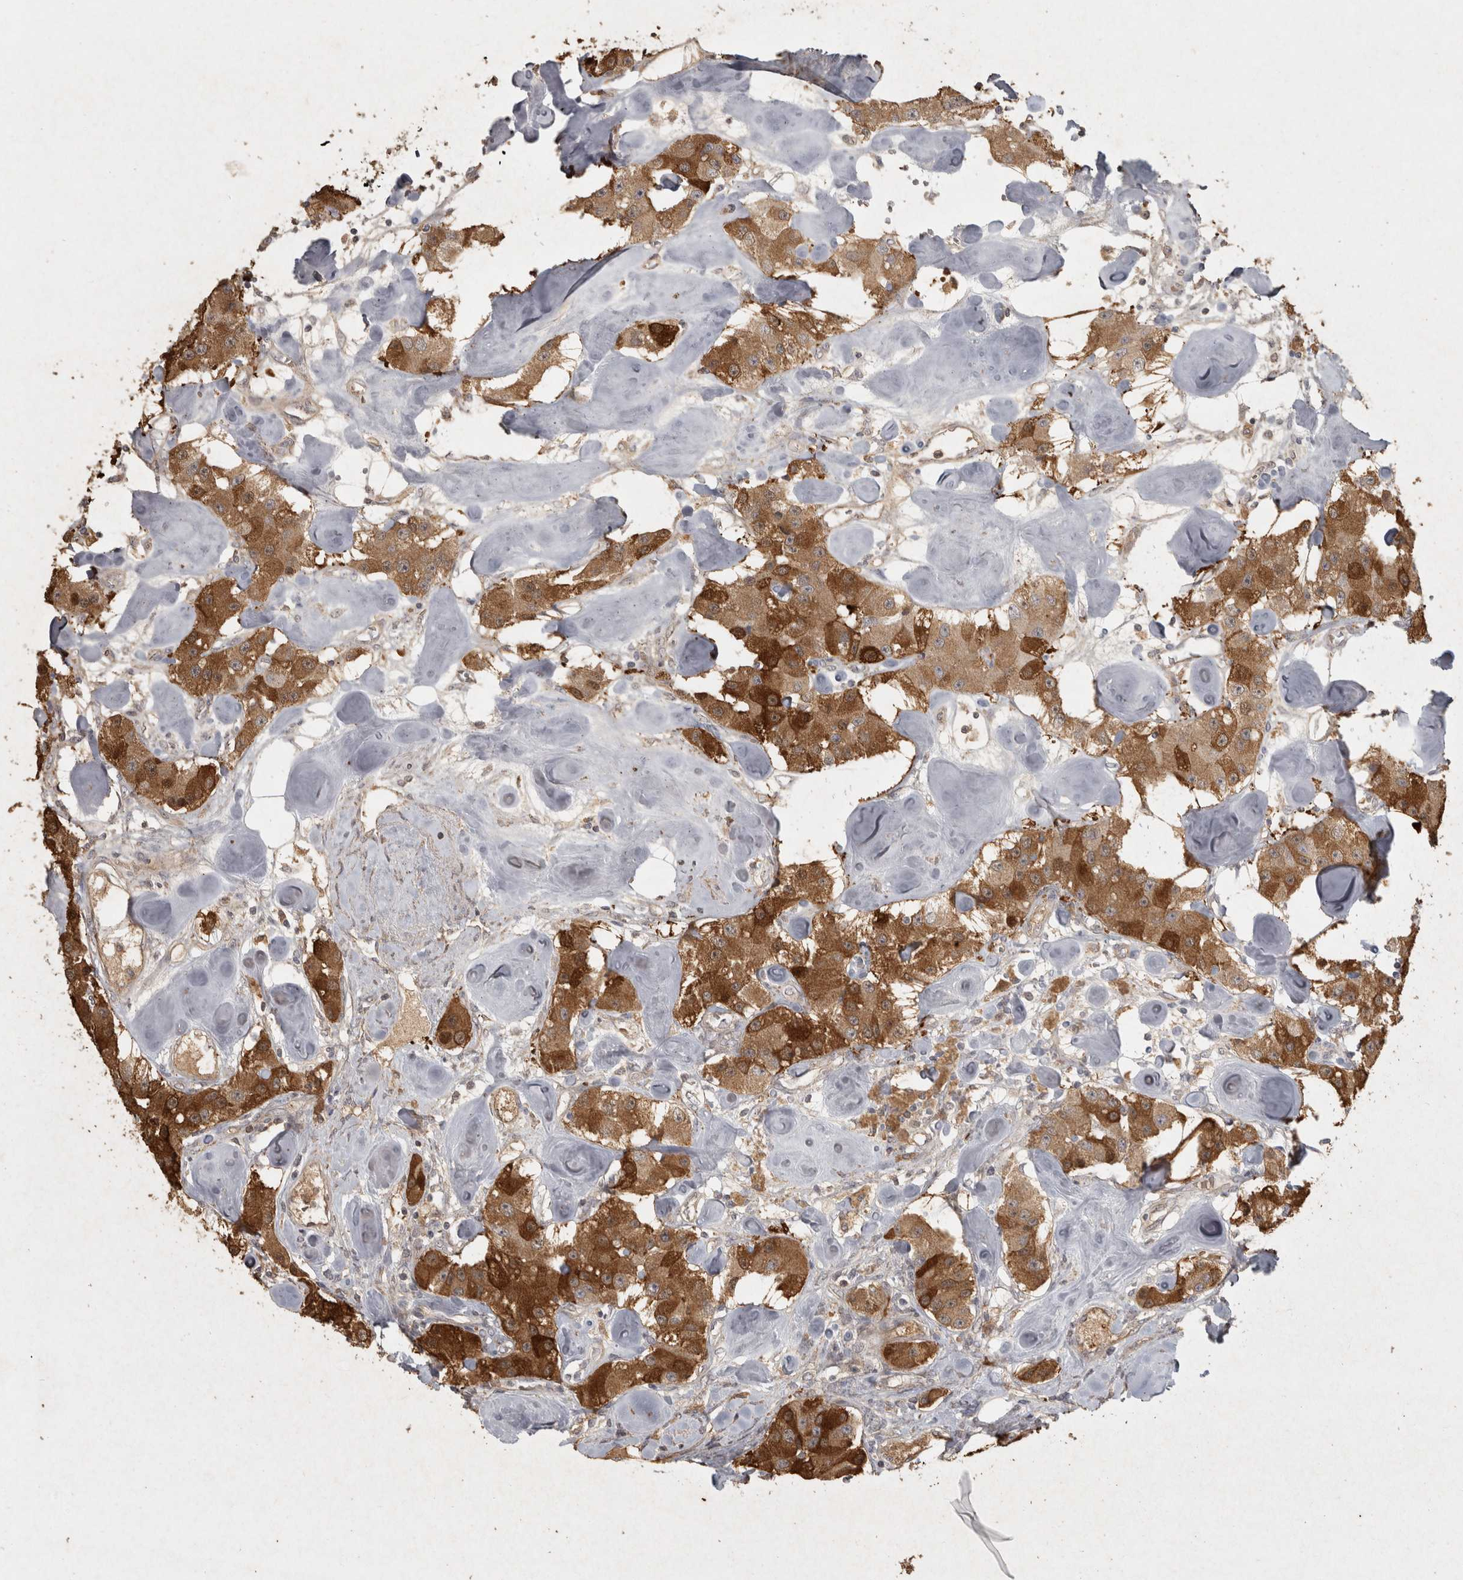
{"staining": {"intensity": "moderate", "quantity": ">75%", "location": "cytoplasmic/membranous"}, "tissue": "carcinoid", "cell_type": "Tumor cells", "image_type": "cancer", "snomed": [{"axis": "morphology", "description": "Carcinoid, malignant, NOS"}, {"axis": "topography", "description": "Pancreas"}], "caption": "Moderate cytoplasmic/membranous protein staining is seen in approximately >75% of tumor cells in malignant carcinoid.", "gene": "OSTN", "patient": {"sex": "male", "age": 41}}